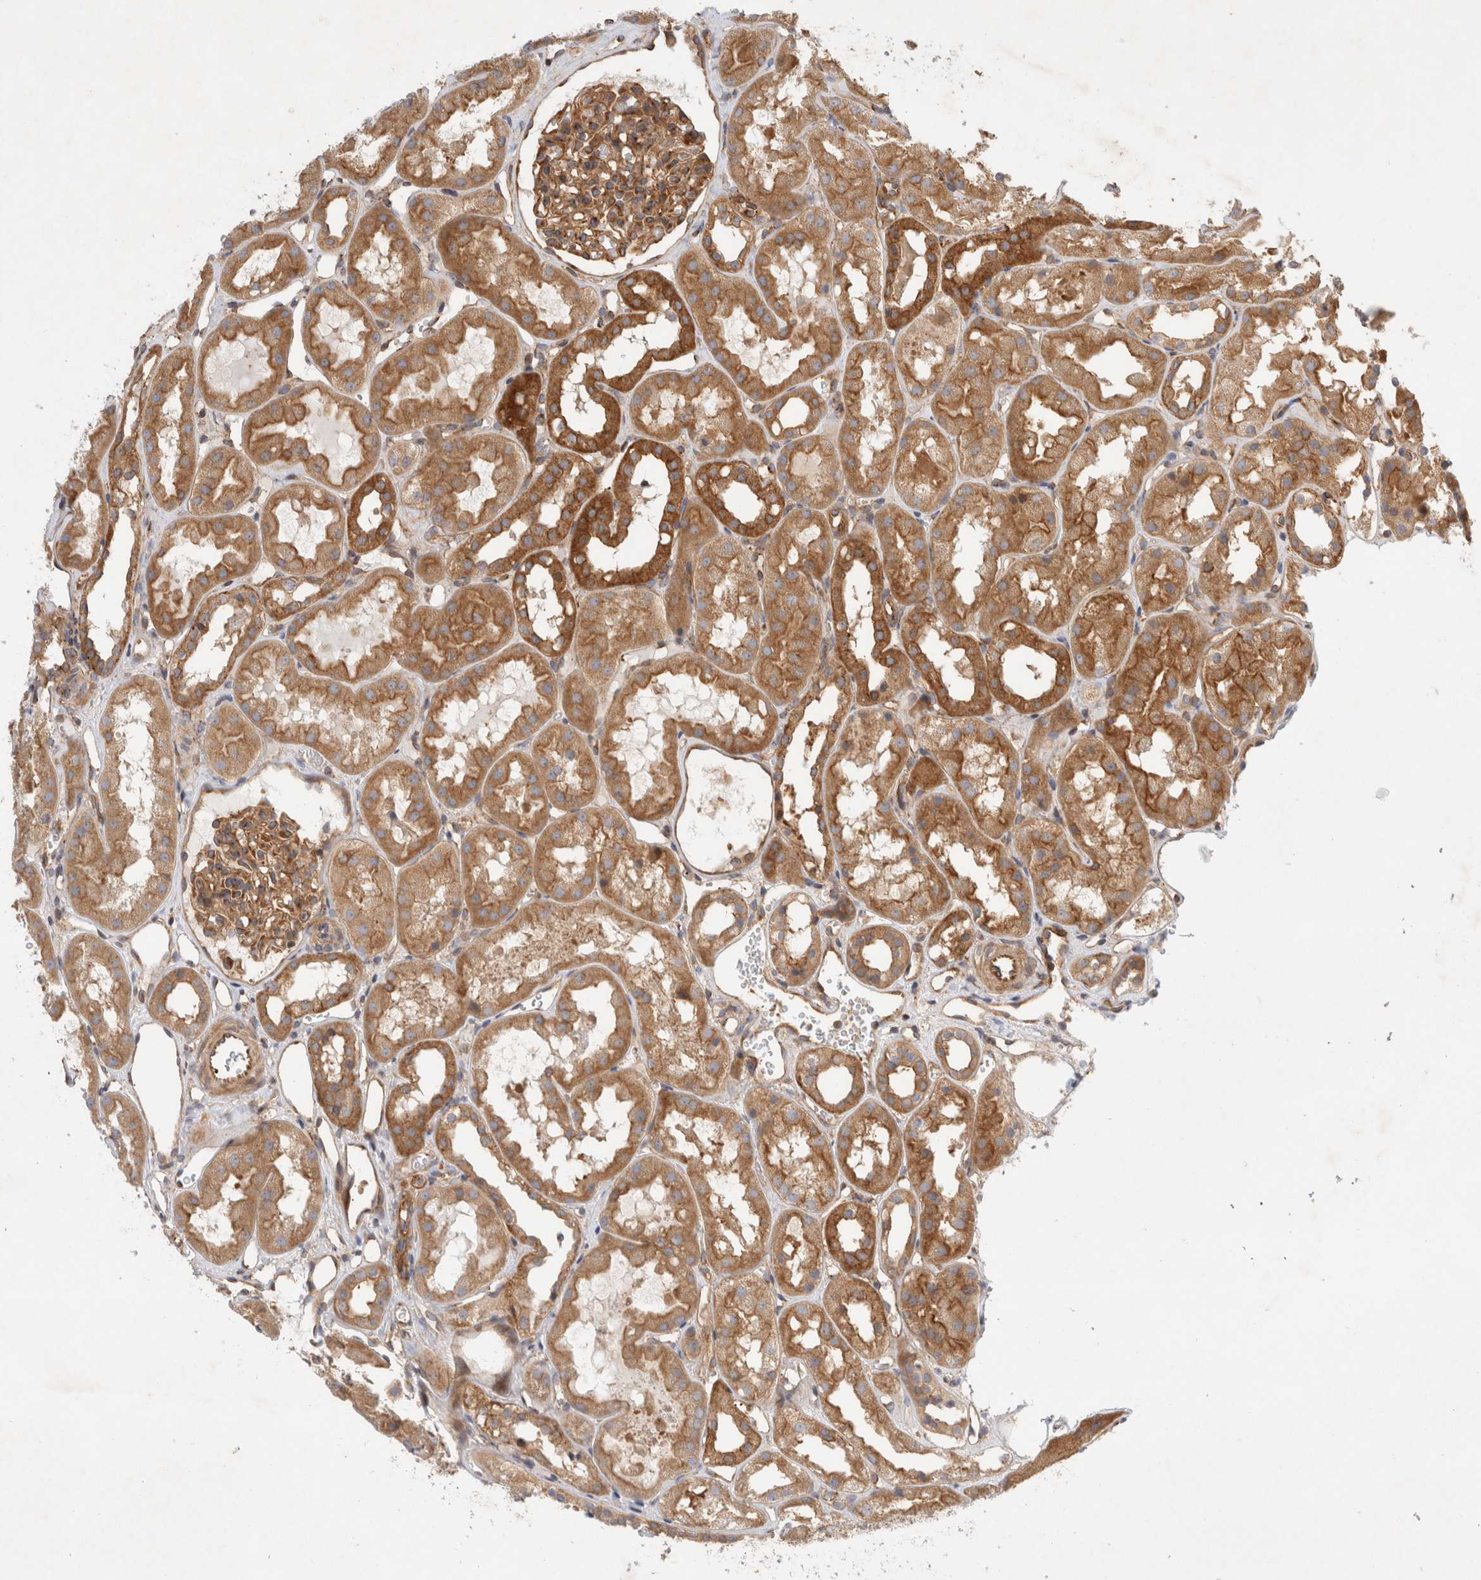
{"staining": {"intensity": "moderate", "quantity": ">75%", "location": "cytoplasmic/membranous"}, "tissue": "kidney", "cell_type": "Cells in glomeruli", "image_type": "normal", "snomed": [{"axis": "morphology", "description": "Normal tissue, NOS"}, {"axis": "topography", "description": "Kidney"}], "caption": "Immunohistochemical staining of benign human kidney reveals >75% levels of moderate cytoplasmic/membranous protein positivity in approximately >75% of cells in glomeruli.", "gene": "GPR150", "patient": {"sex": "male", "age": 16}}